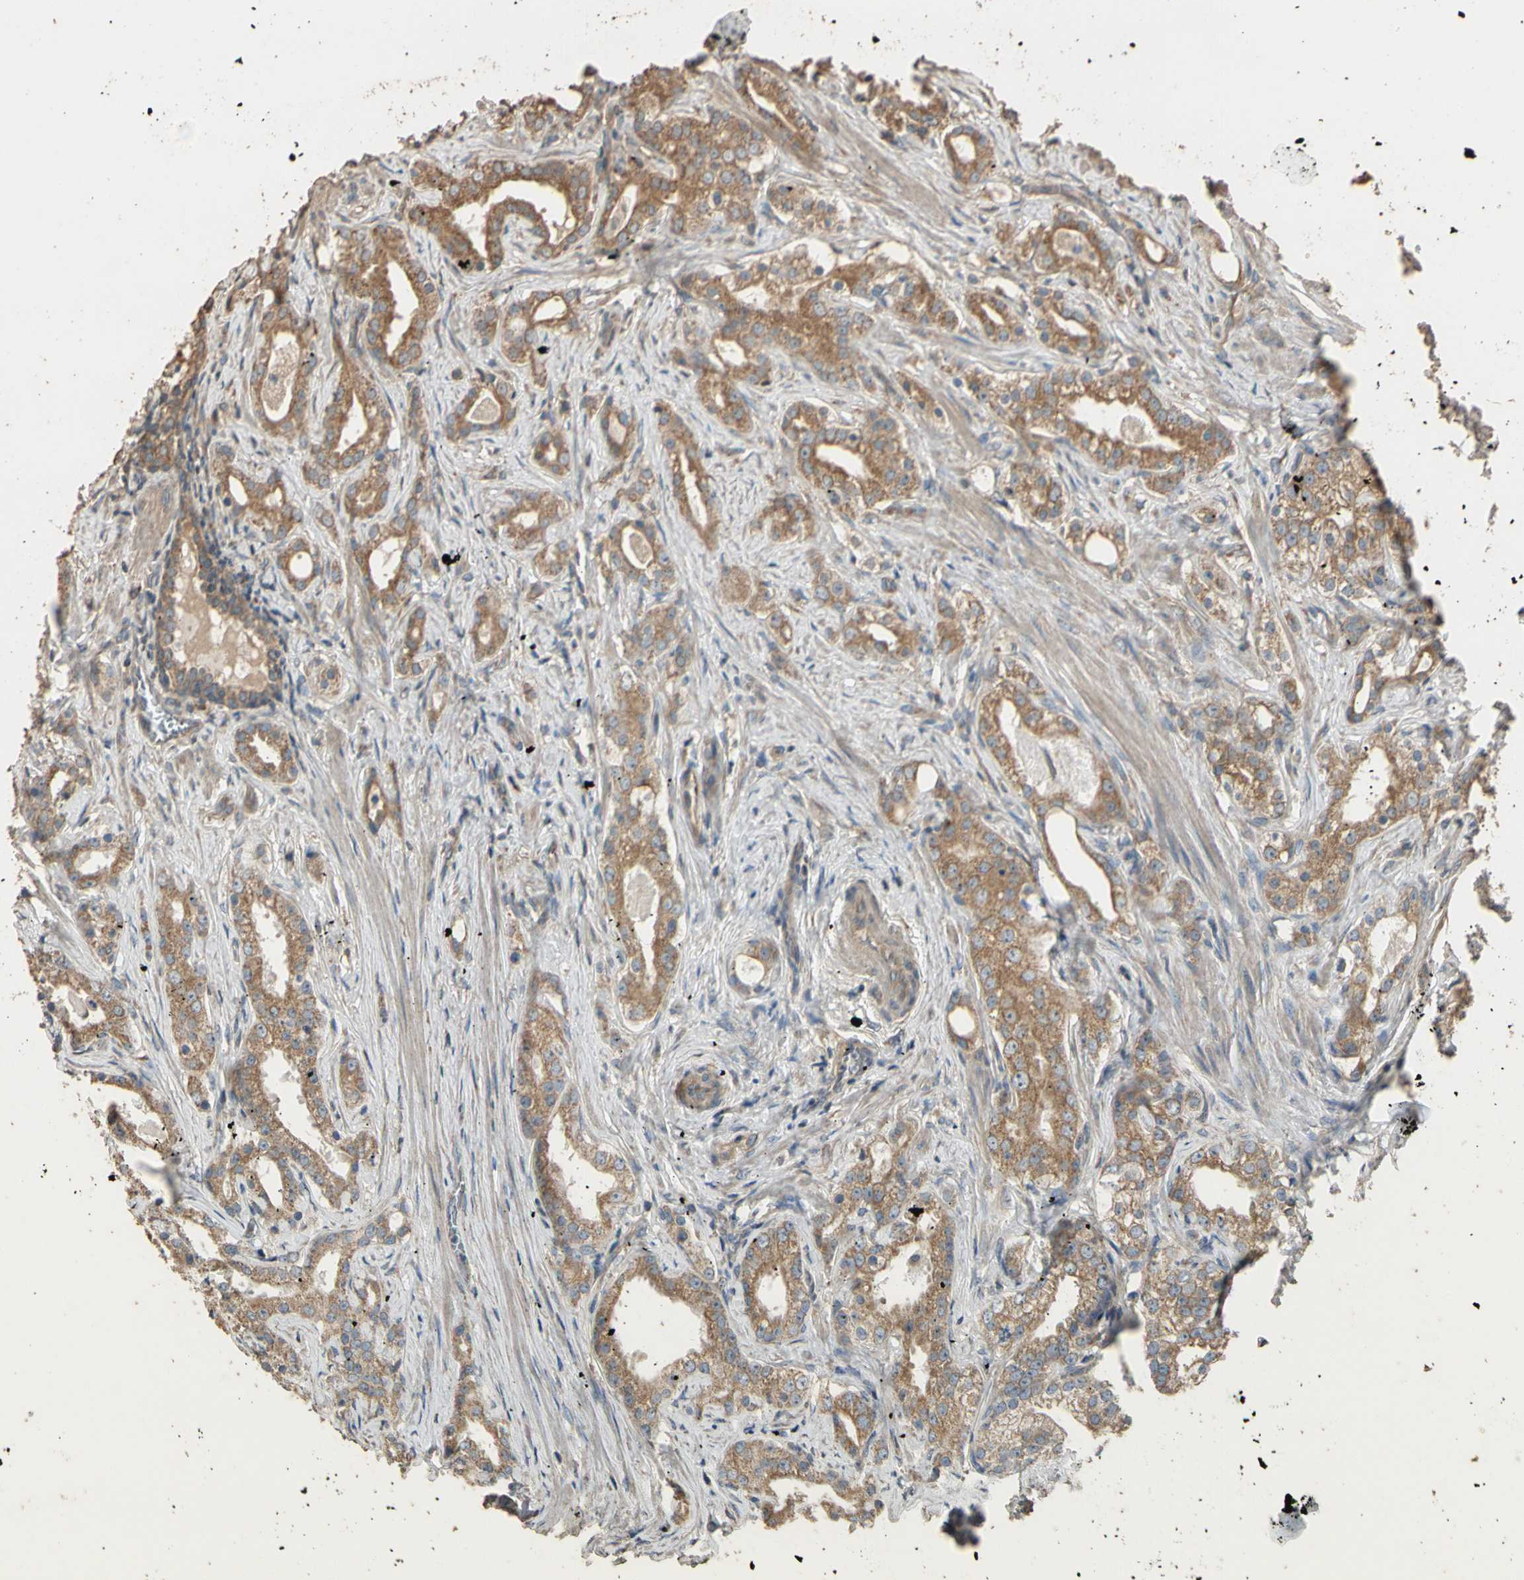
{"staining": {"intensity": "moderate", "quantity": ">75%", "location": "cytoplasmic/membranous"}, "tissue": "prostate cancer", "cell_type": "Tumor cells", "image_type": "cancer", "snomed": [{"axis": "morphology", "description": "Adenocarcinoma, Low grade"}, {"axis": "topography", "description": "Prostate"}], "caption": "Adenocarcinoma (low-grade) (prostate) was stained to show a protein in brown. There is medium levels of moderate cytoplasmic/membranous staining in about >75% of tumor cells.", "gene": "STX18", "patient": {"sex": "male", "age": 59}}